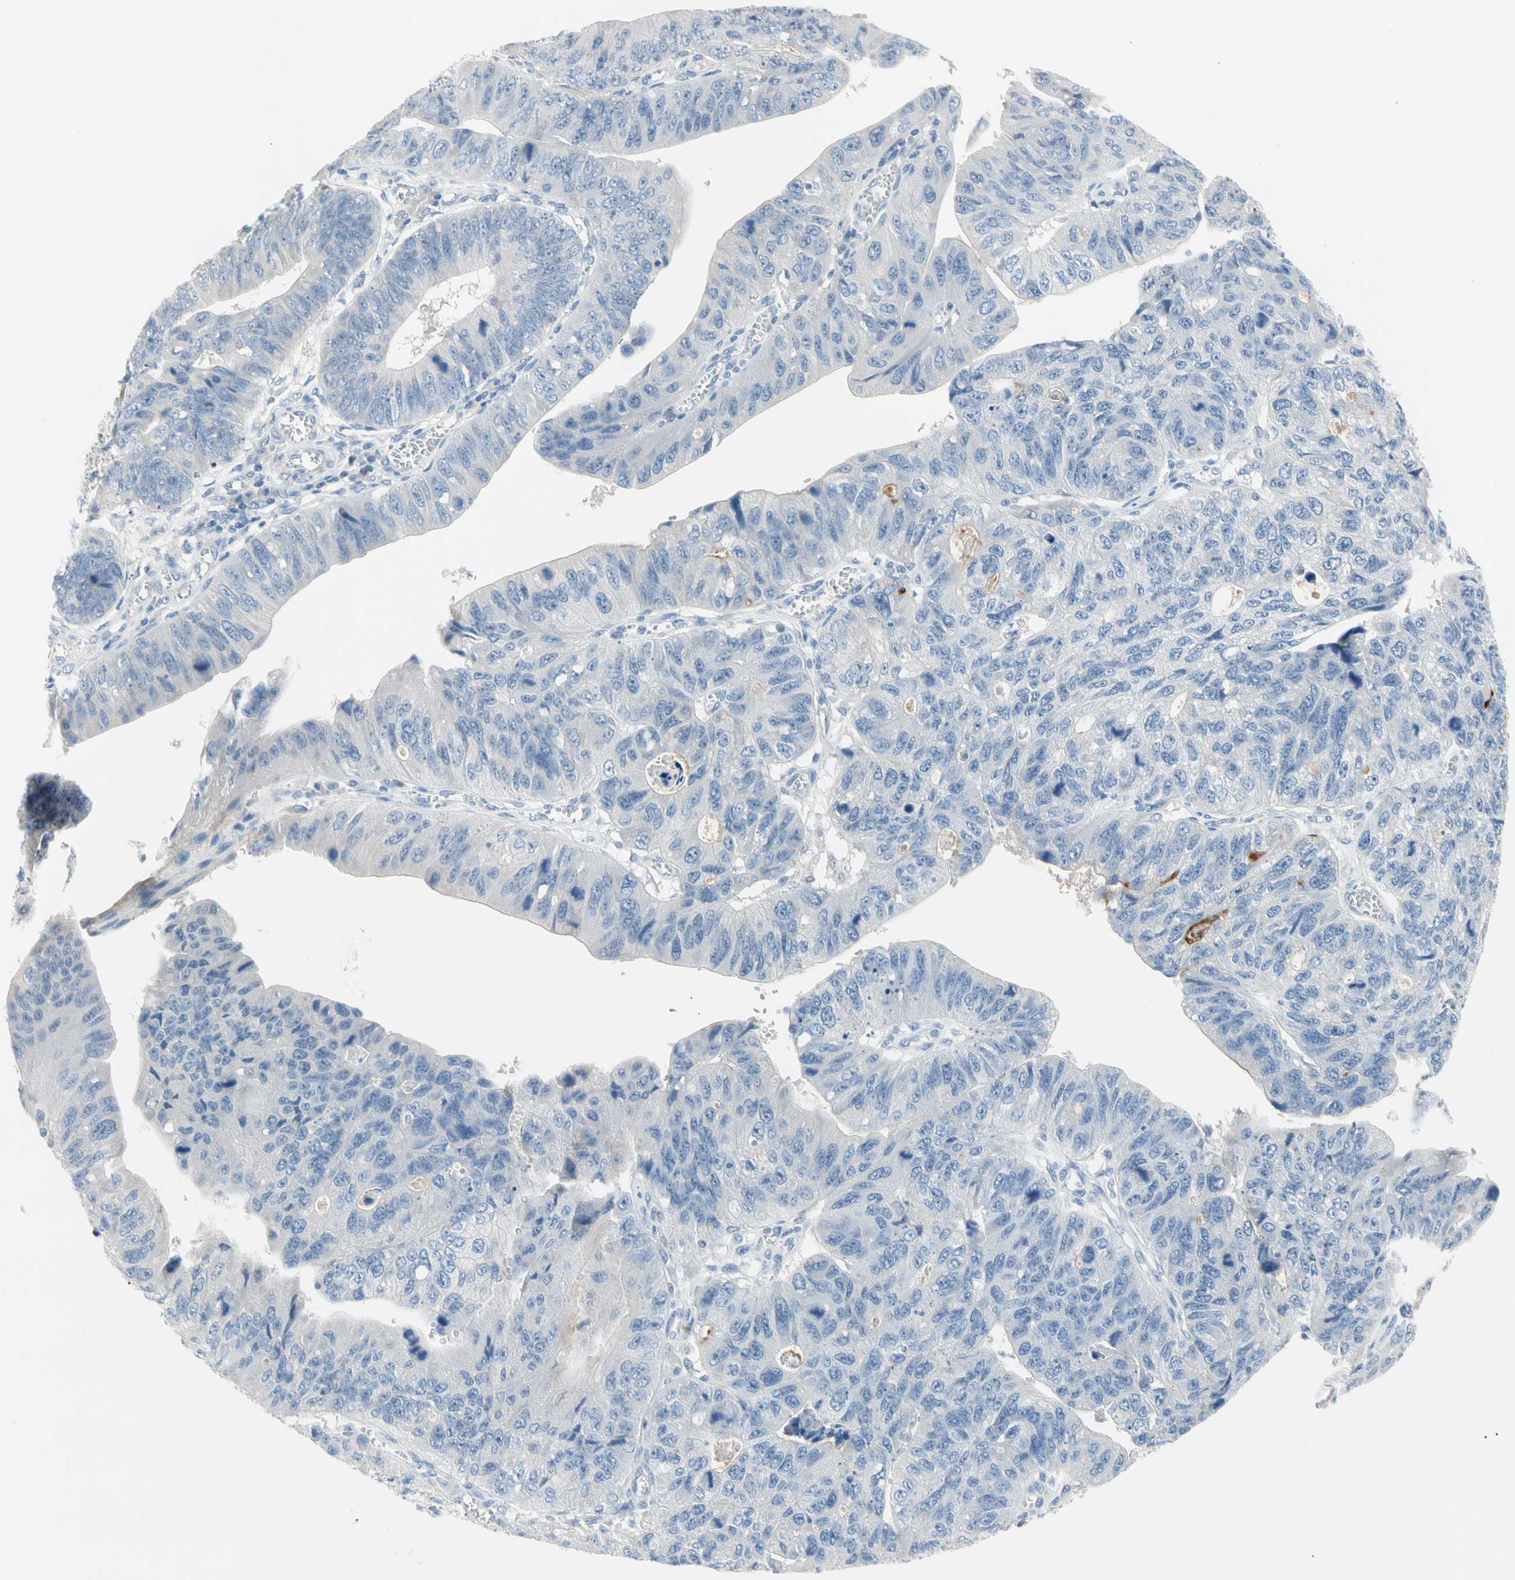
{"staining": {"intensity": "negative", "quantity": "none", "location": "none"}, "tissue": "stomach cancer", "cell_type": "Tumor cells", "image_type": "cancer", "snomed": [{"axis": "morphology", "description": "Adenocarcinoma, NOS"}, {"axis": "topography", "description": "Stomach"}], "caption": "Image shows no protein expression in tumor cells of stomach cancer (adenocarcinoma) tissue. The staining was performed using DAB to visualize the protein expression in brown, while the nuclei were stained in blue with hematoxylin (Magnification: 20x).", "gene": "MARK1", "patient": {"sex": "male", "age": 59}}